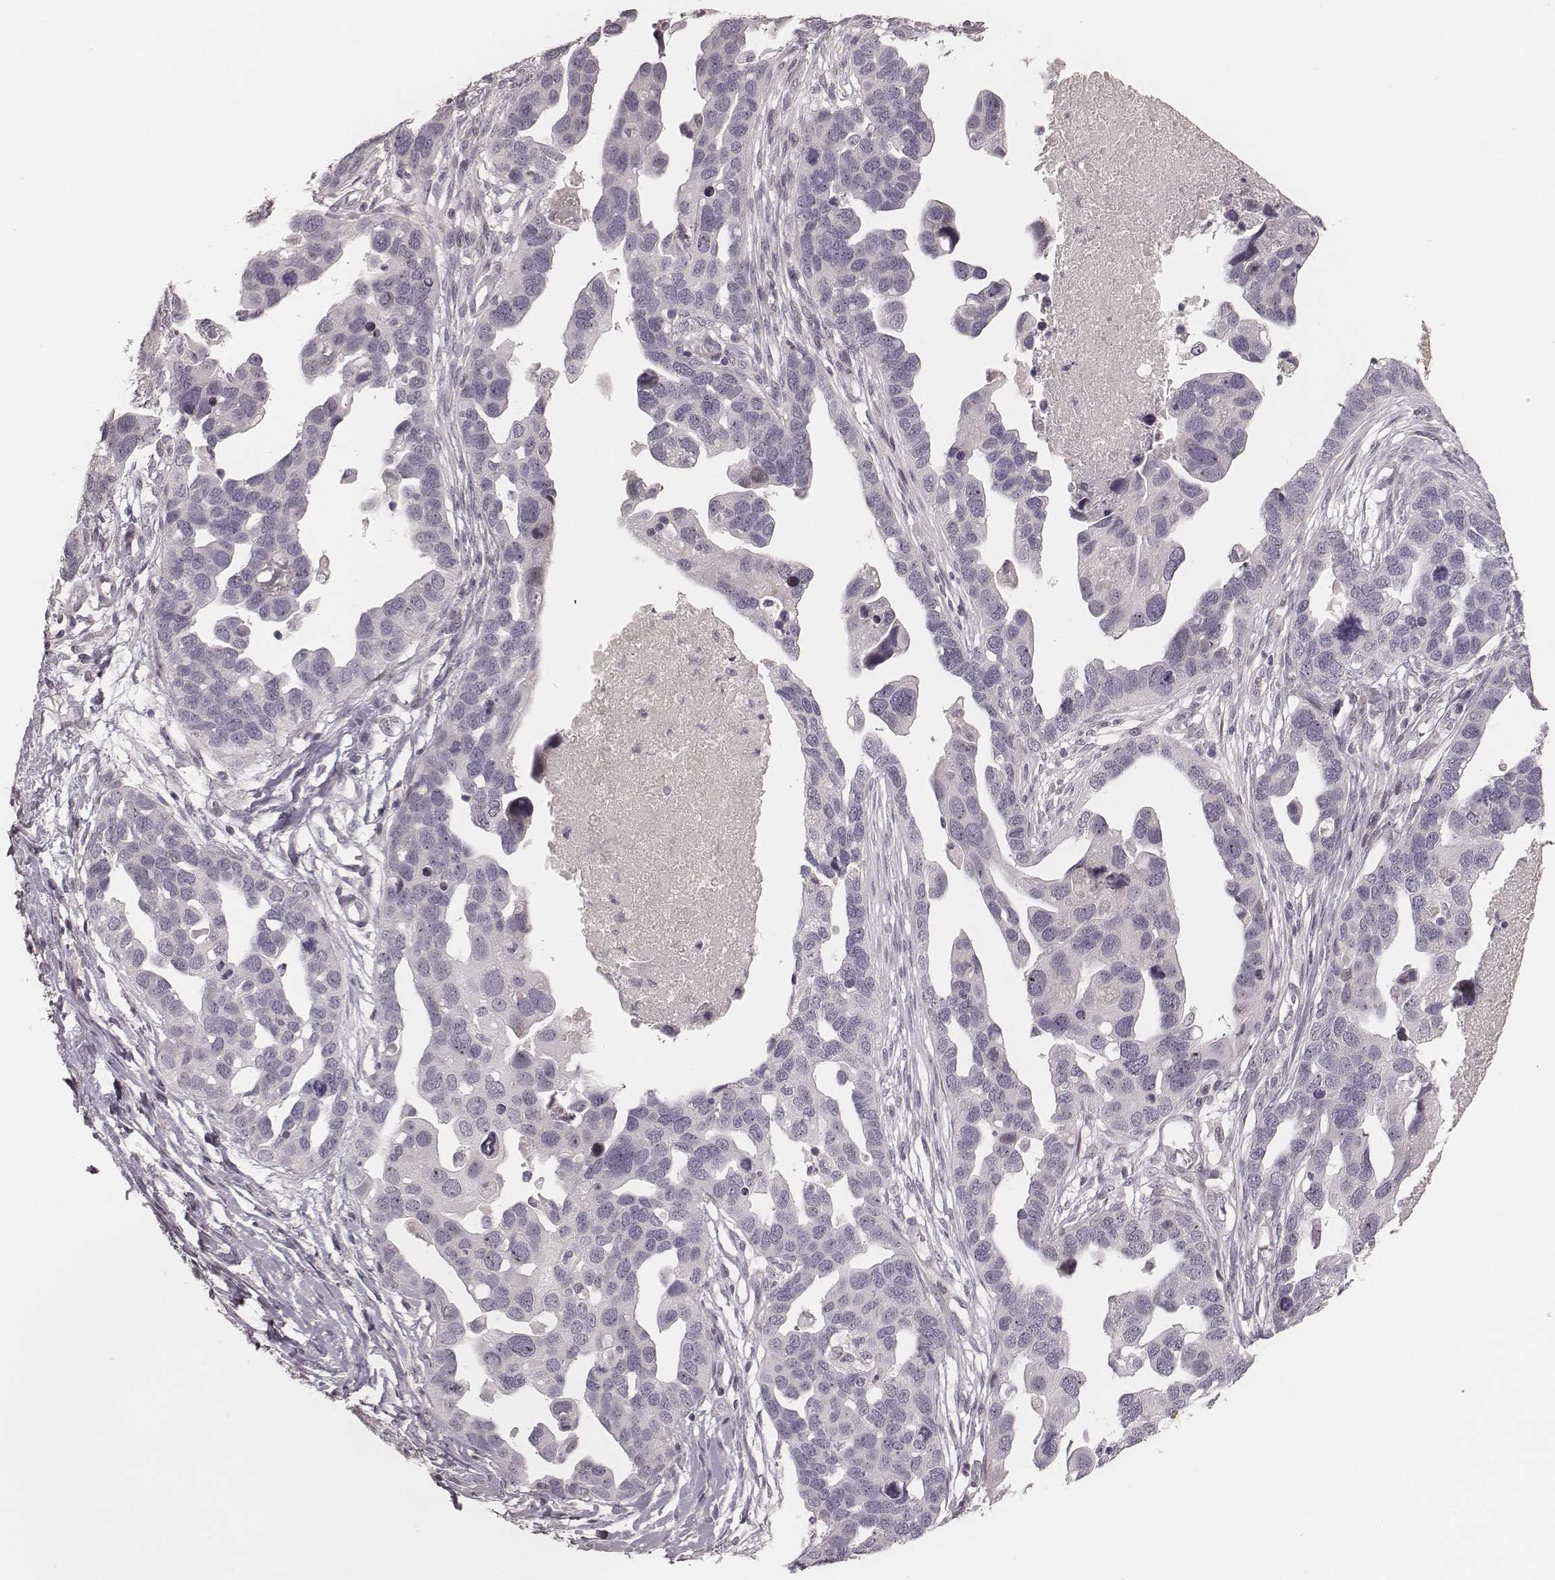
{"staining": {"intensity": "negative", "quantity": "none", "location": "none"}, "tissue": "ovarian cancer", "cell_type": "Tumor cells", "image_type": "cancer", "snomed": [{"axis": "morphology", "description": "Cystadenocarcinoma, serous, NOS"}, {"axis": "topography", "description": "Ovary"}], "caption": "Immunohistochemistry (IHC) of human serous cystadenocarcinoma (ovarian) exhibits no positivity in tumor cells. The staining was performed using DAB (3,3'-diaminobenzidine) to visualize the protein expression in brown, while the nuclei were stained in blue with hematoxylin (Magnification: 20x).", "gene": "MADCAM1", "patient": {"sex": "female", "age": 54}}